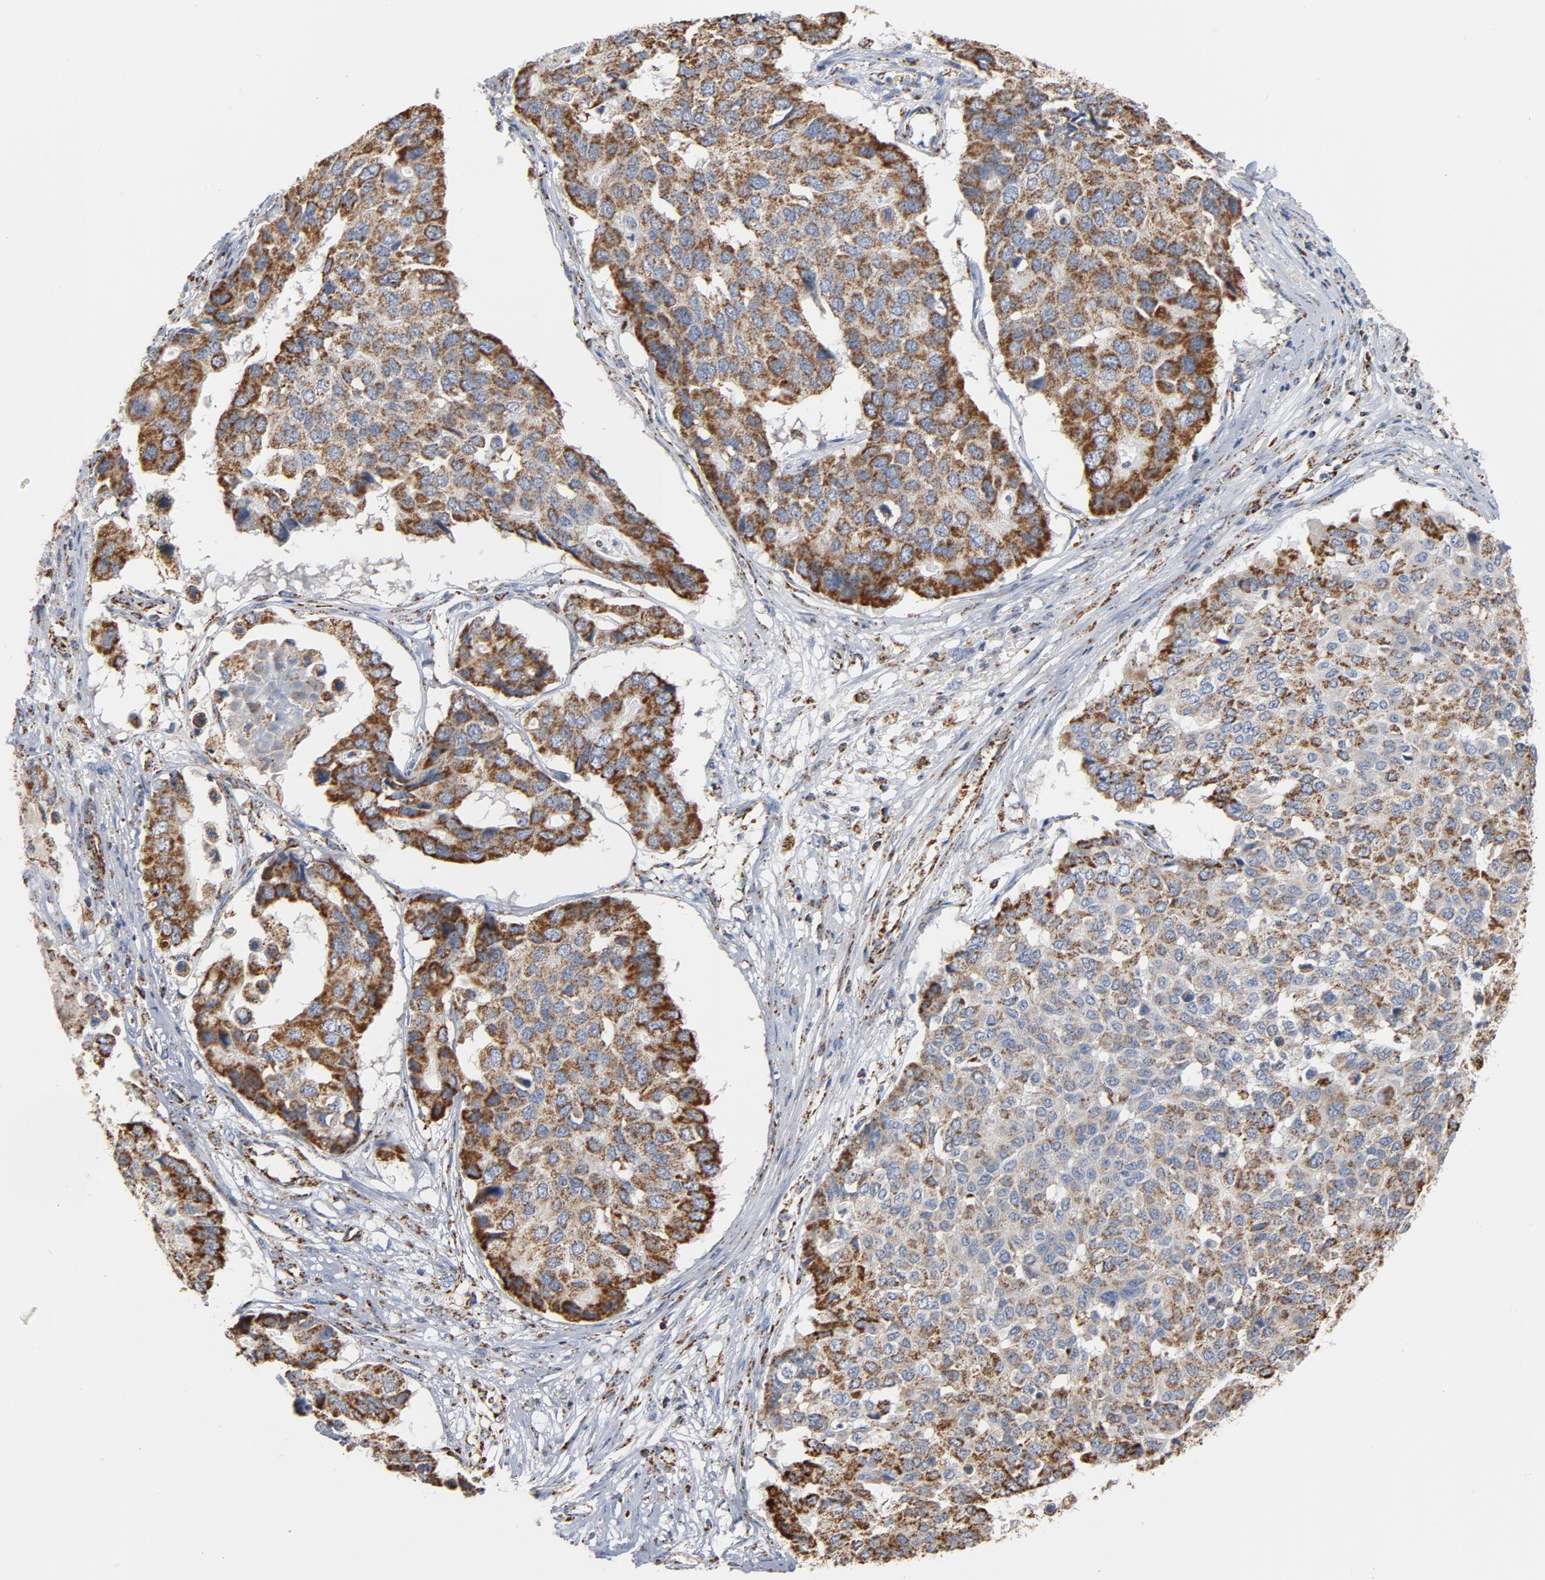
{"staining": {"intensity": "moderate", "quantity": ">75%", "location": "cytoplasmic/membranous"}, "tissue": "pancreatic cancer", "cell_type": "Tumor cells", "image_type": "cancer", "snomed": [{"axis": "morphology", "description": "Adenocarcinoma, NOS"}, {"axis": "topography", "description": "Pancreas"}], "caption": "The photomicrograph displays immunohistochemical staining of pancreatic cancer. There is moderate cytoplasmic/membranous expression is present in approximately >75% of tumor cells.", "gene": "NDUFS4", "patient": {"sex": "male", "age": 50}}